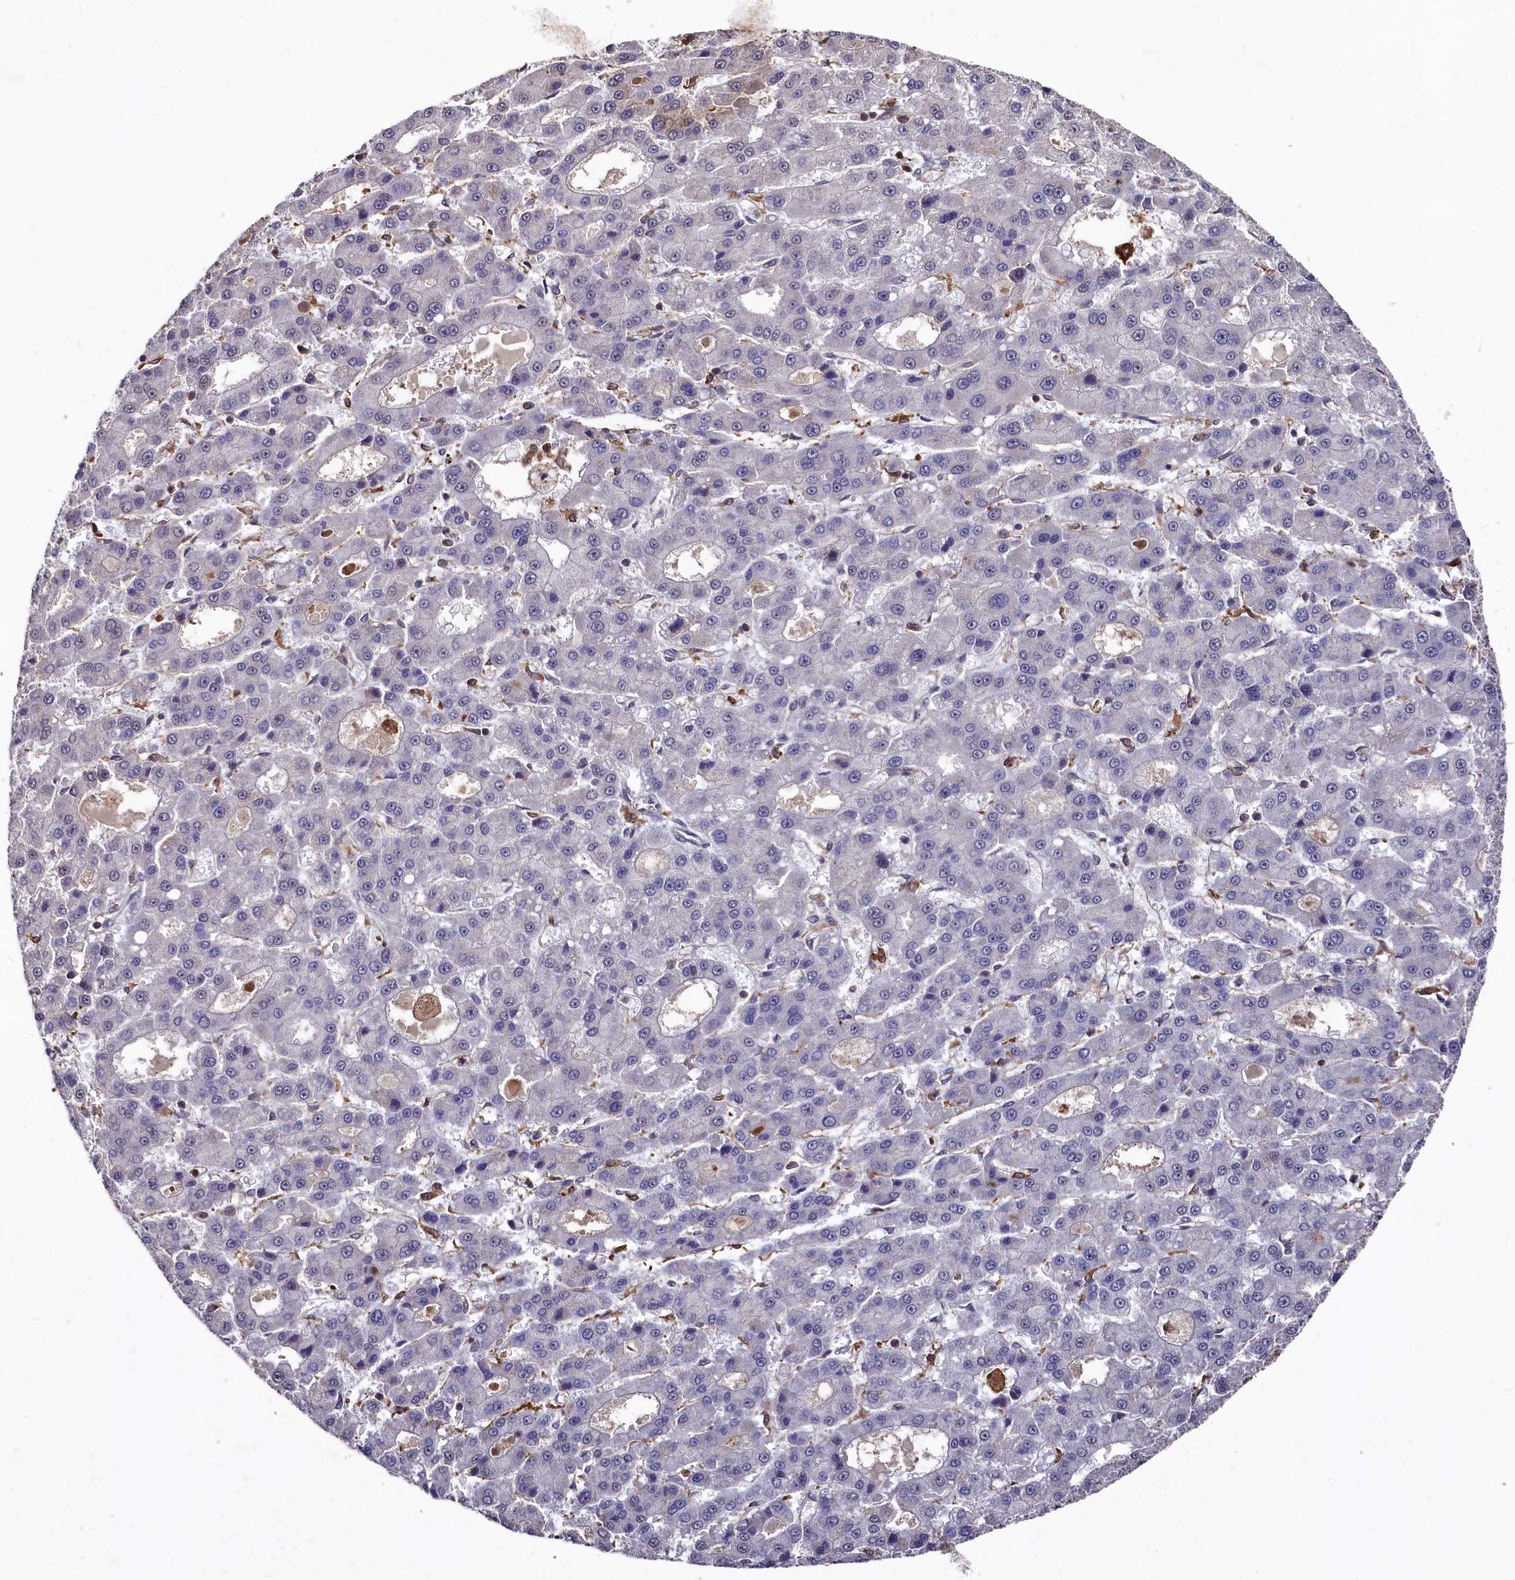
{"staining": {"intensity": "negative", "quantity": "none", "location": "none"}, "tissue": "liver cancer", "cell_type": "Tumor cells", "image_type": "cancer", "snomed": [{"axis": "morphology", "description": "Carcinoma, Hepatocellular, NOS"}, {"axis": "topography", "description": "Liver"}], "caption": "Immunohistochemistry of liver hepatocellular carcinoma reveals no staining in tumor cells. (DAB immunohistochemistry (IHC) with hematoxylin counter stain).", "gene": "PLEKHO2", "patient": {"sex": "male", "age": 70}}